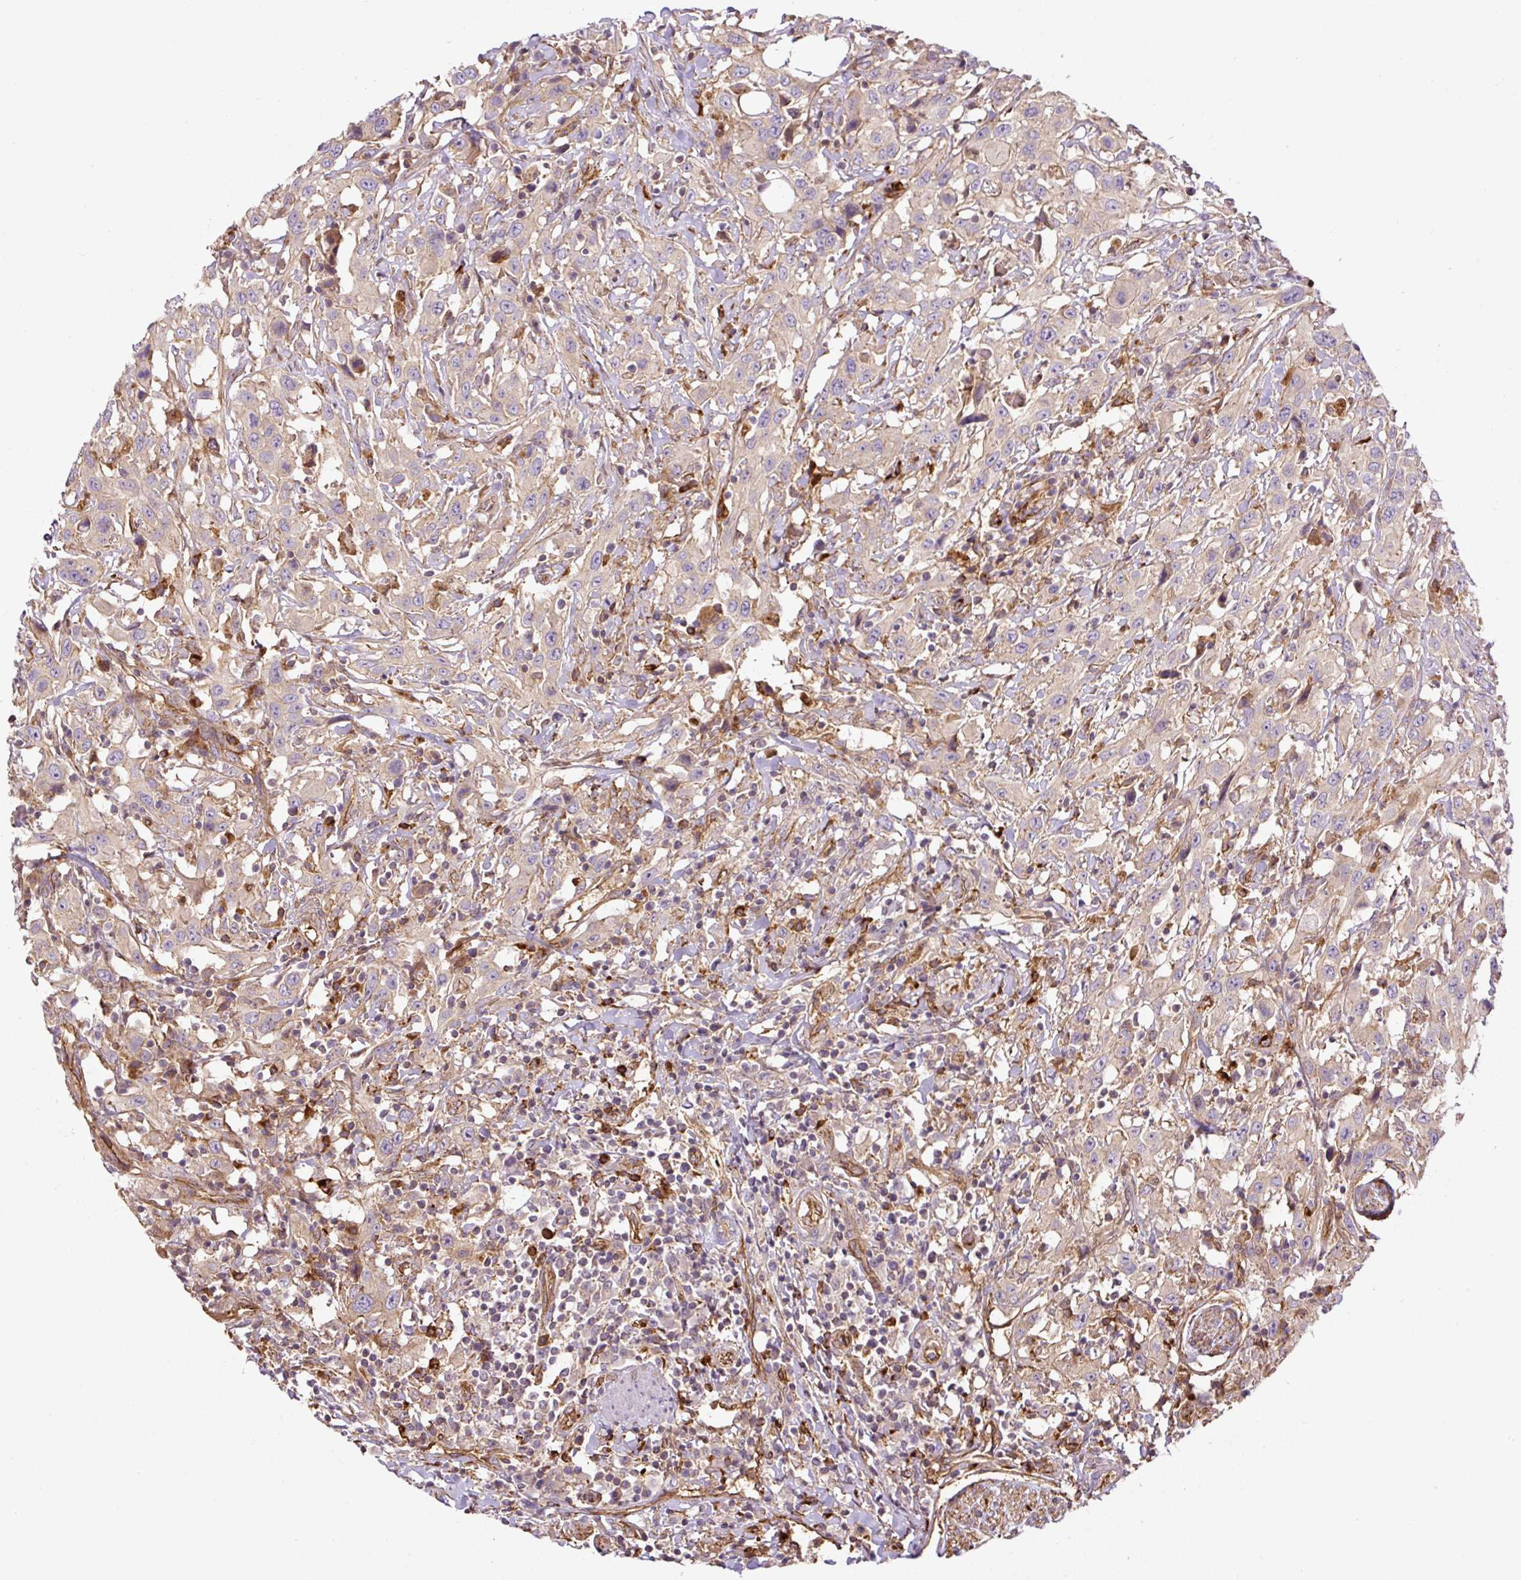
{"staining": {"intensity": "weak", "quantity": "25%-75%", "location": "cytoplasmic/membranous"}, "tissue": "urothelial cancer", "cell_type": "Tumor cells", "image_type": "cancer", "snomed": [{"axis": "morphology", "description": "Urothelial carcinoma, High grade"}, {"axis": "topography", "description": "Urinary bladder"}], "caption": "Immunohistochemical staining of urothelial cancer displays low levels of weak cytoplasmic/membranous protein expression in about 25%-75% of tumor cells.", "gene": "B3GALT5", "patient": {"sex": "male", "age": 61}}